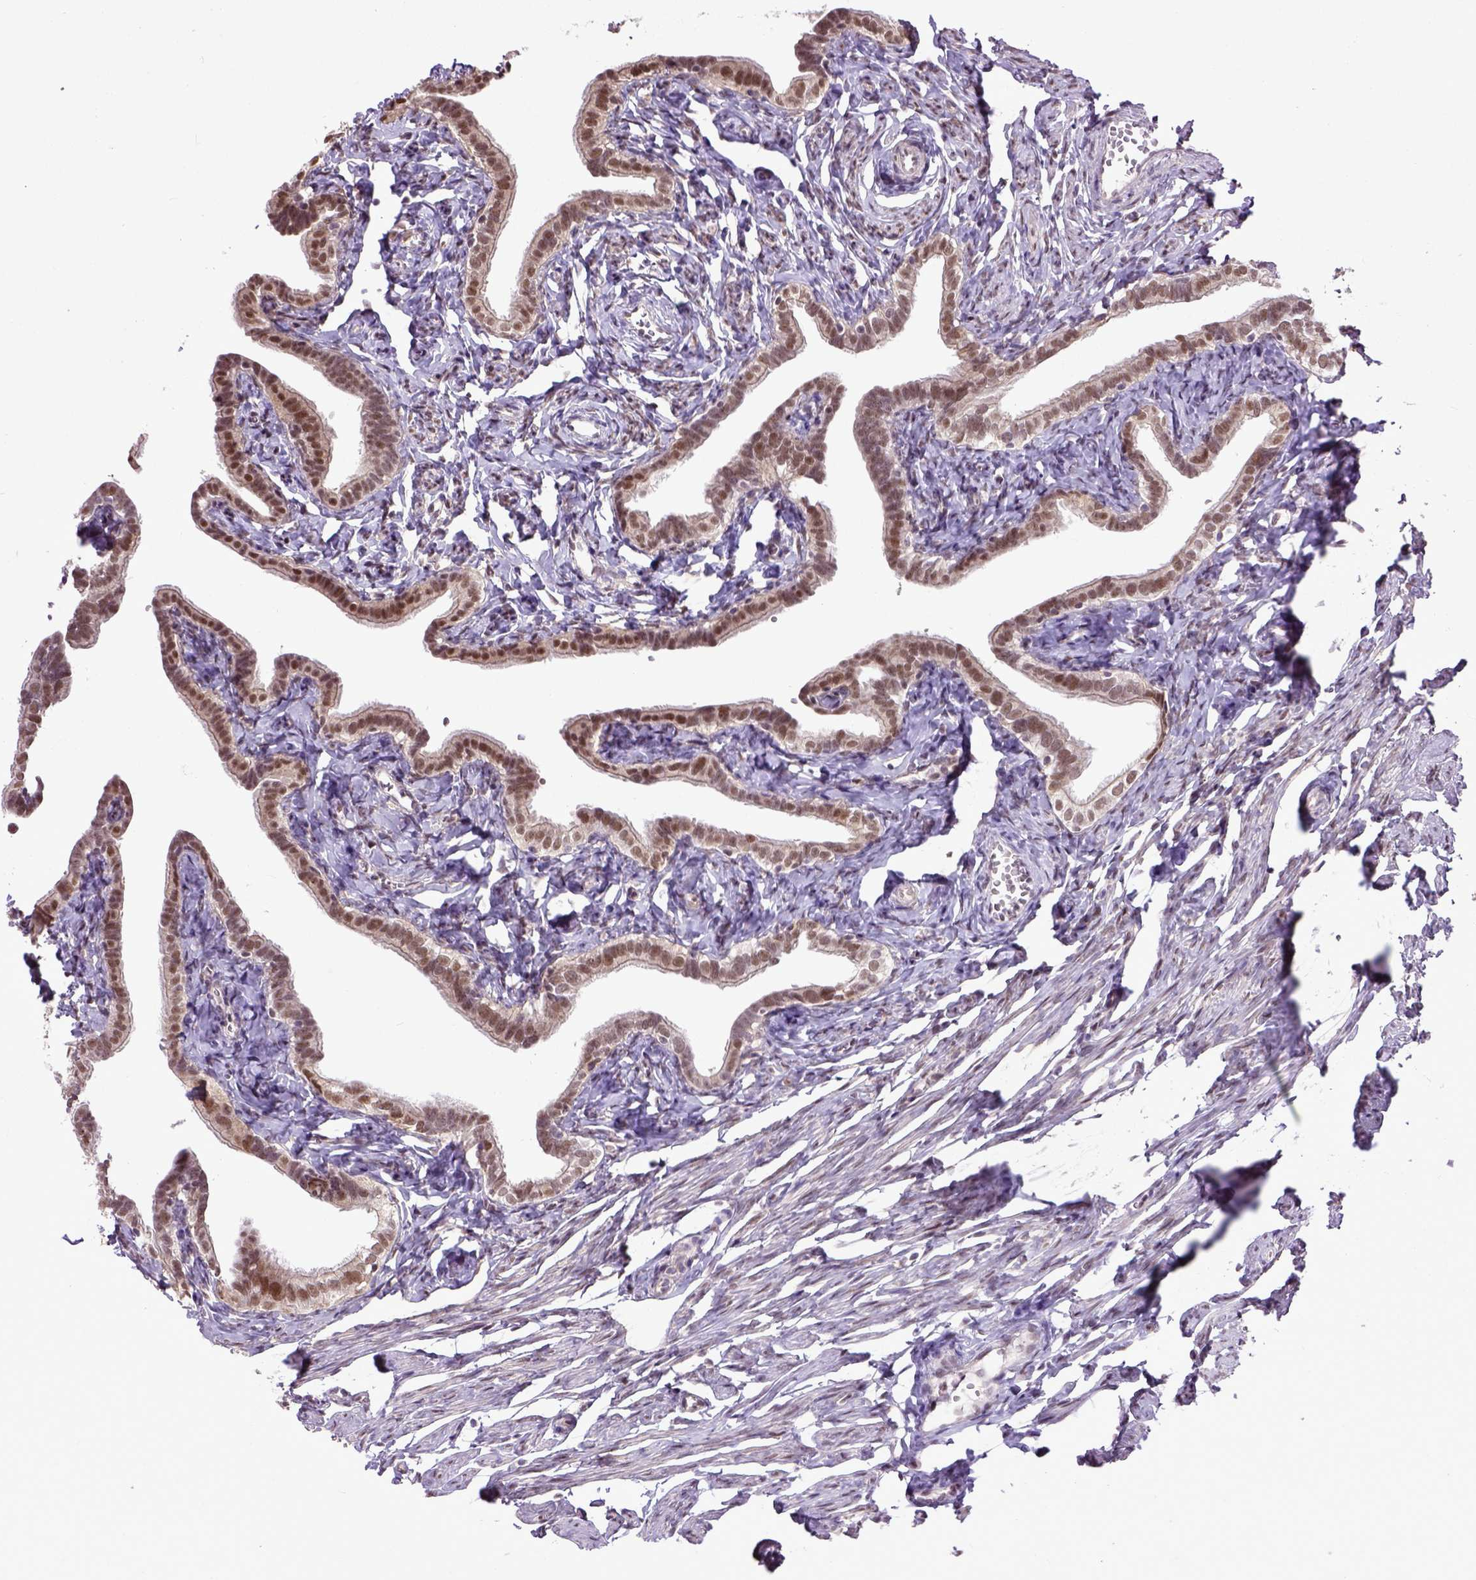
{"staining": {"intensity": "moderate", "quantity": ">75%", "location": "nuclear"}, "tissue": "fallopian tube", "cell_type": "Glandular cells", "image_type": "normal", "snomed": [{"axis": "morphology", "description": "Normal tissue, NOS"}, {"axis": "topography", "description": "Fallopian tube"}], "caption": "A brown stain shows moderate nuclear staining of a protein in glandular cells of benign fallopian tube. (DAB IHC with brightfield microscopy, high magnification).", "gene": "UBA3", "patient": {"sex": "female", "age": 41}}